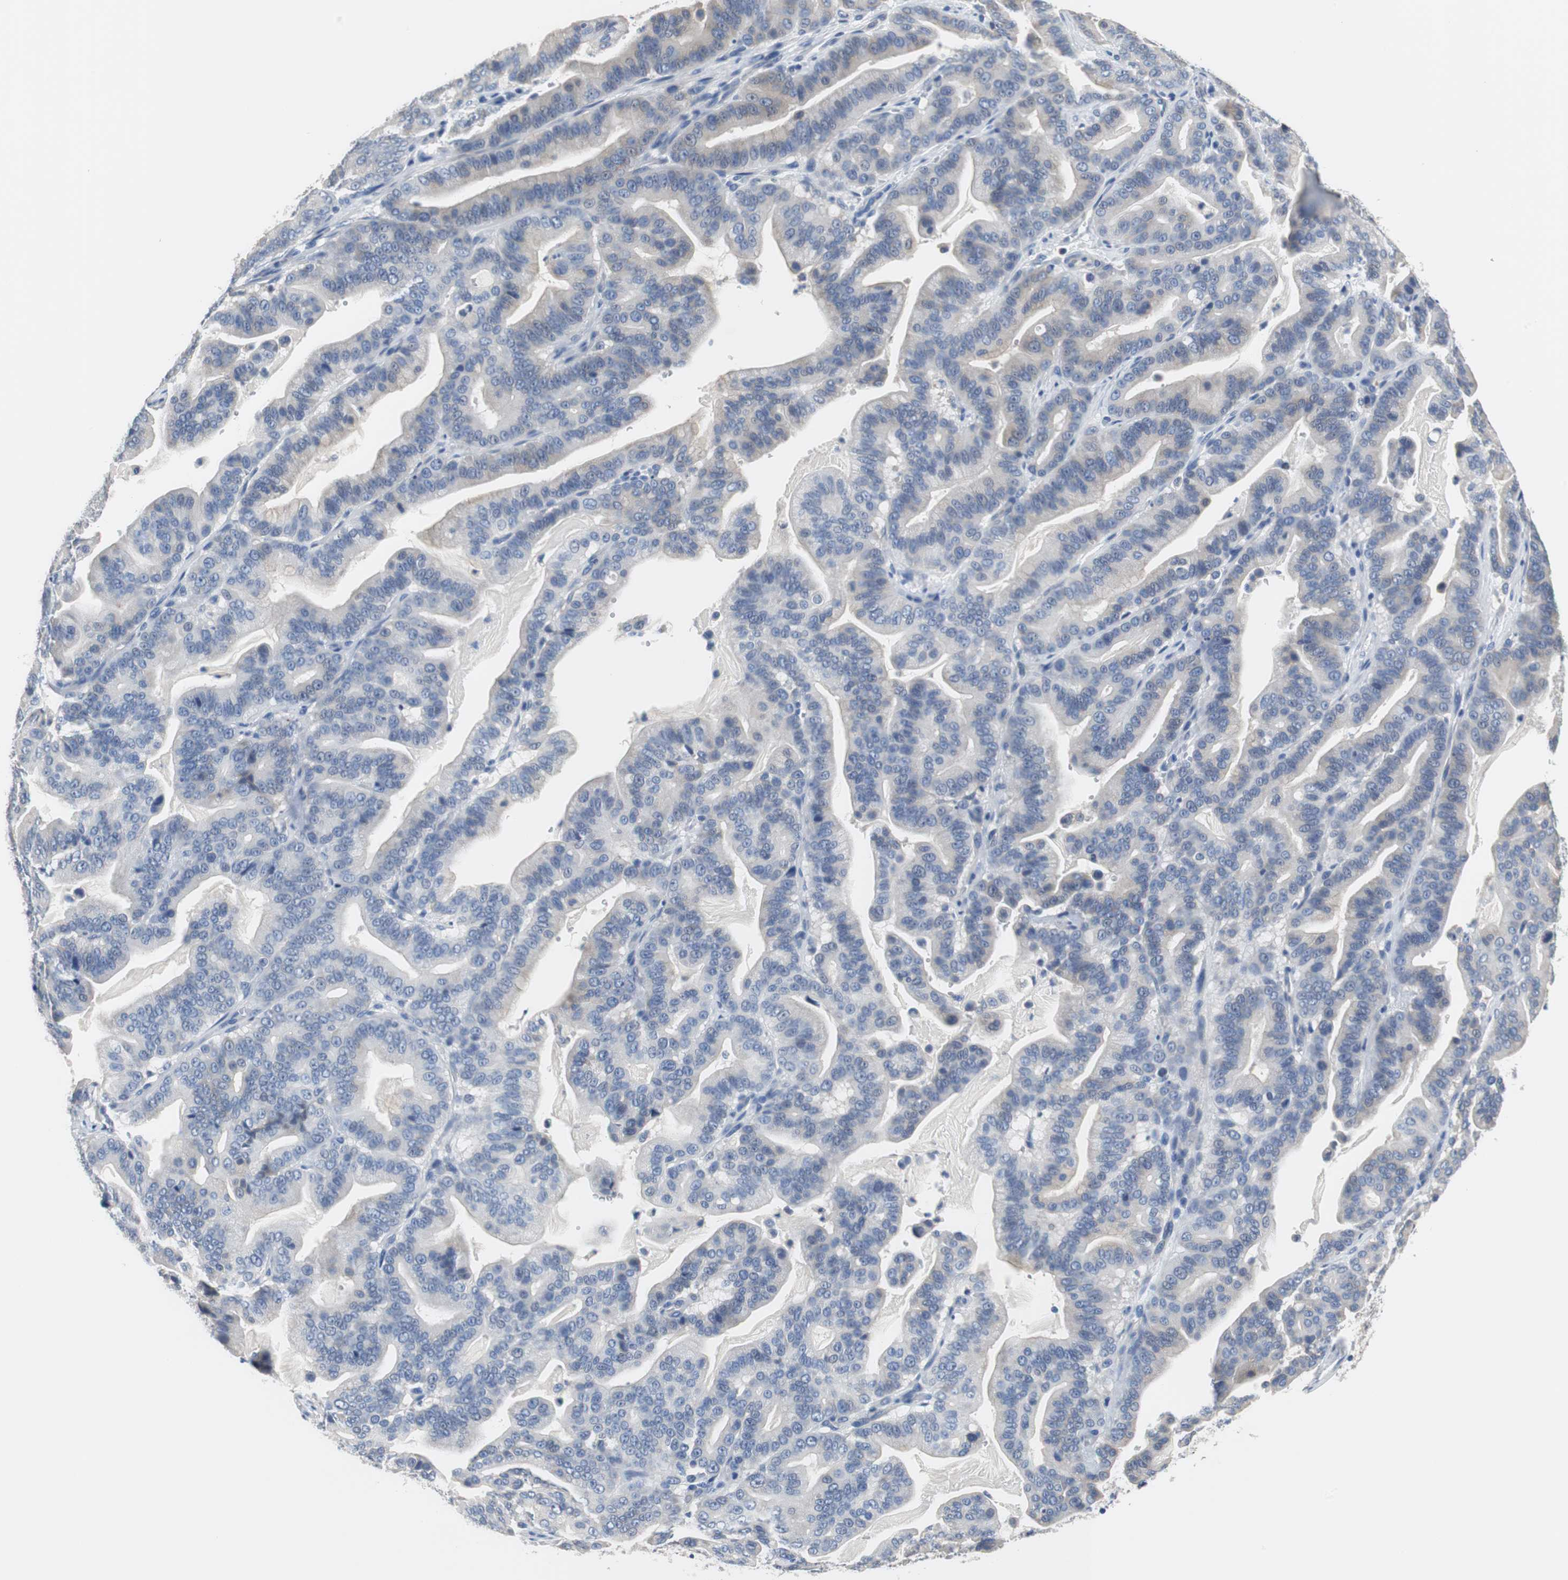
{"staining": {"intensity": "negative", "quantity": "none", "location": "none"}, "tissue": "pancreatic cancer", "cell_type": "Tumor cells", "image_type": "cancer", "snomed": [{"axis": "morphology", "description": "Adenocarcinoma, NOS"}, {"axis": "topography", "description": "Pancreas"}], "caption": "Human pancreatic adenocarcinoma stained for a protein using IHC reveals no expression in tumor cells.", "gene": "PCK1", "patient": {"sex": "male", "age": 63}}